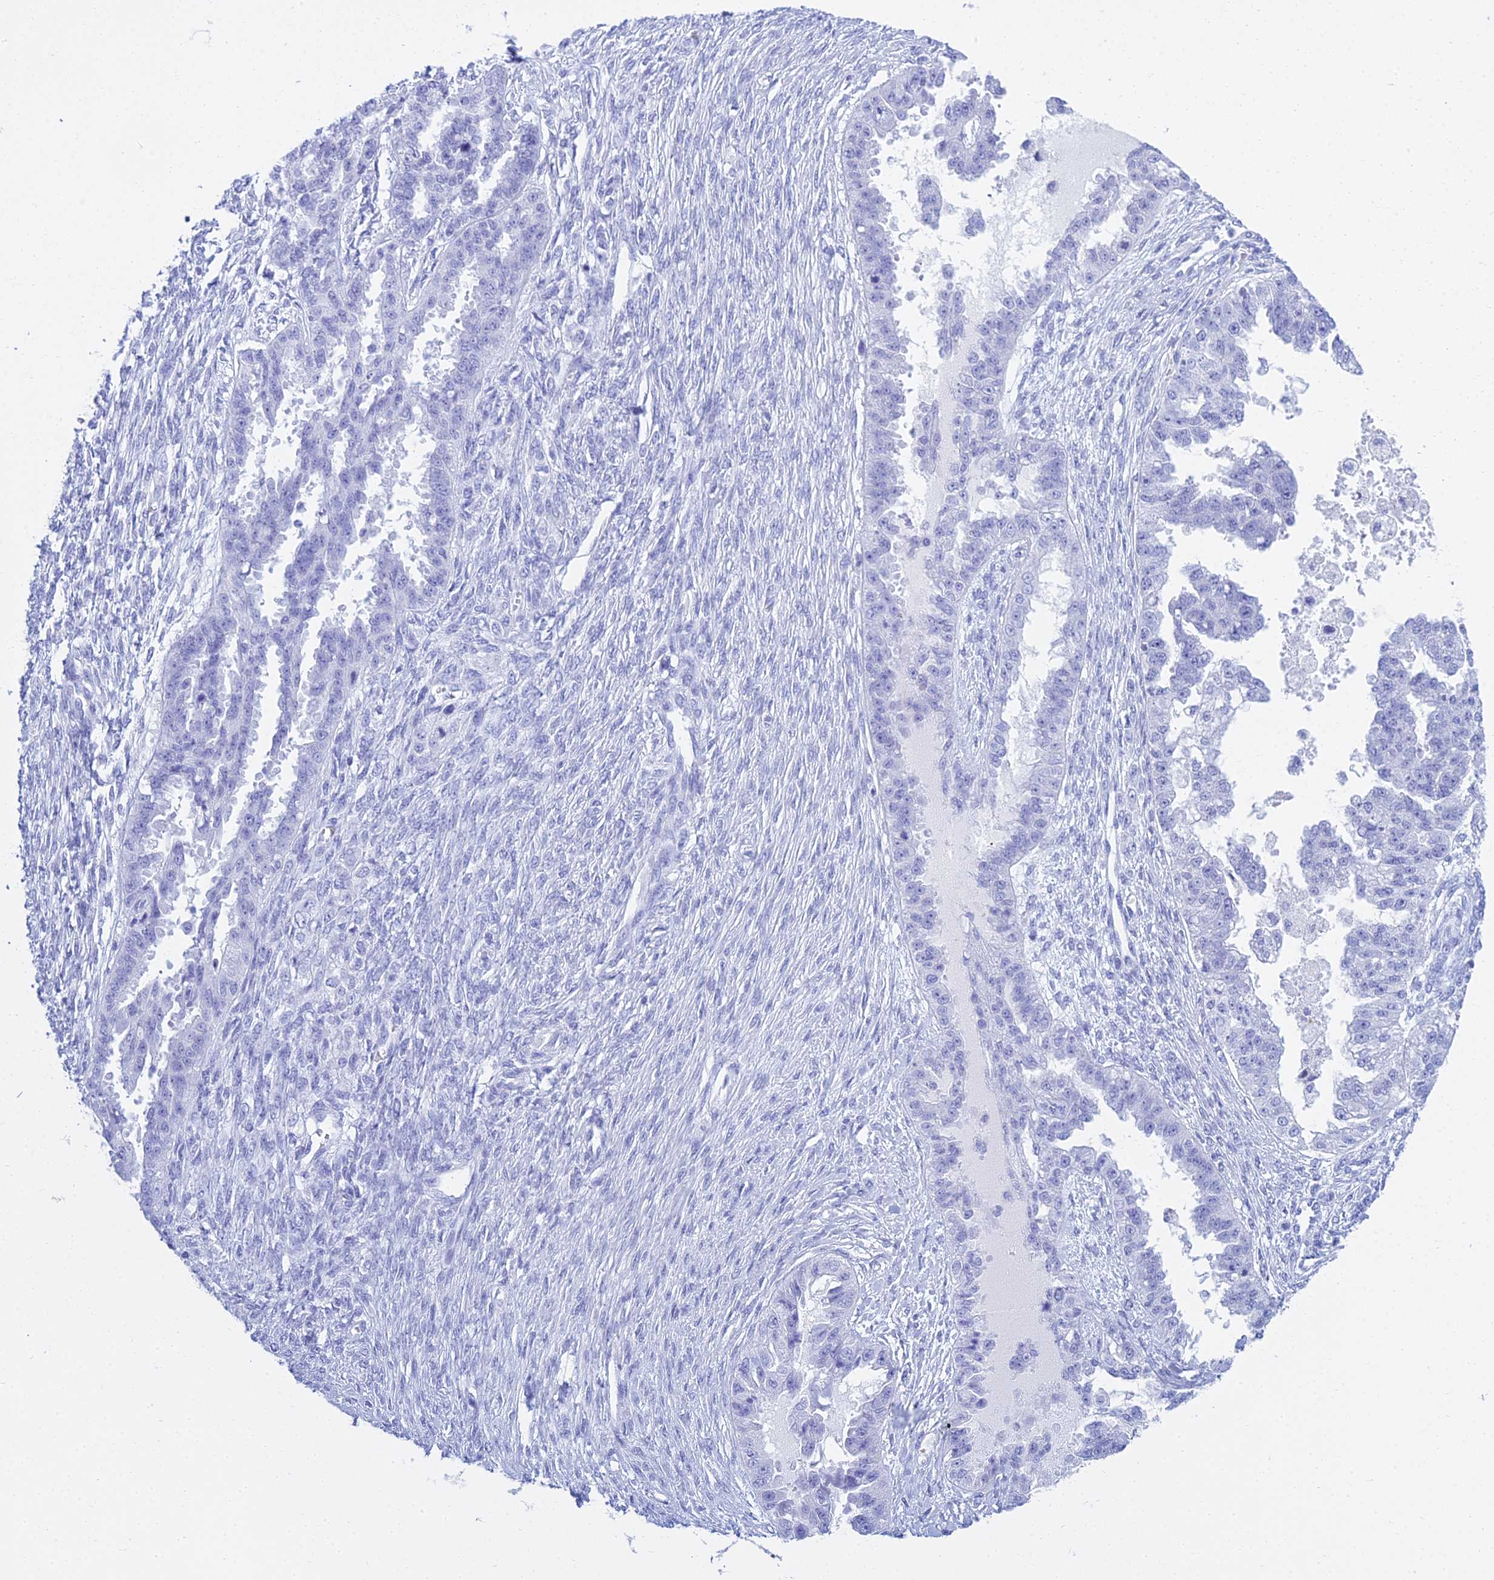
{"staining": {"intensity": "negative", "quantity": "none", "location": "none"}, "tissue": "ovarian cancer", "cell_type": "Tumor cells", "image_type": "cancer", "snomed": [{"axis": "morphology", "description": "Cystadenocarcinoma, serous, NOS"}, {"axis": "topography", "description": "Ovary"}], "caption": "This is a image of immunohistochemistry (IHC) staining of ovarian cancer, which shows no expression in tumor cells.", "gene": "PATE4", "patient": {"sex": "female", "age": 58}}